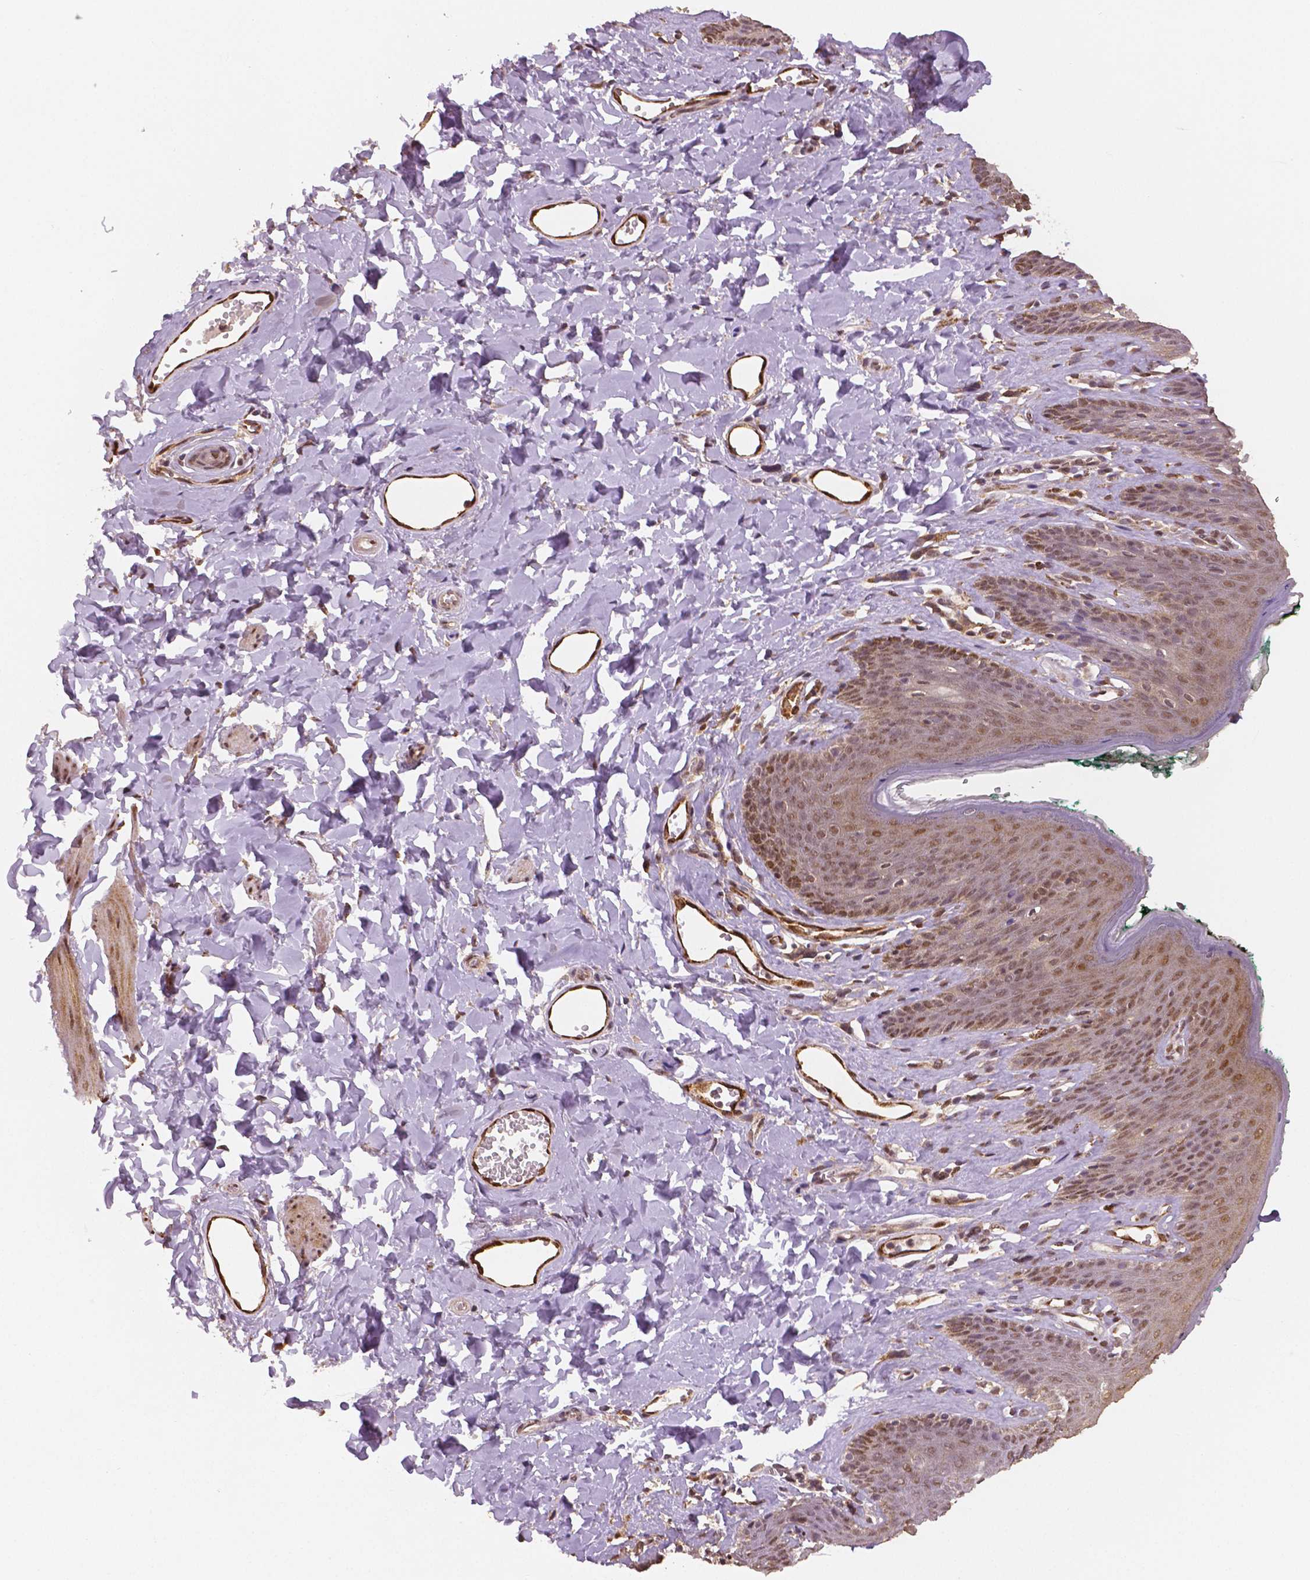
{"staining": {"intensity": "moderate", "quantity": ">75%", "location": "cytoplasmic/membranous,nuclear"}, "tissue": "skin", "cell_type": "Epidermal cells", "image_type": "normal", "snomed": [{"axis": "morphology", "description": "Normal tissue, NOS"}, {"axis": "topography", "description": "Vulva"}, {"axis": "topography", "description": "Peripheral nerve tissue"}], "caption": "Protein staining reveals moderate cytoplasmic/membranous,nuclear expression in about >75% of epidermal cells in benign skin.", "gene": "STAT3", "patient": {"sex": "female", "age": 66}}